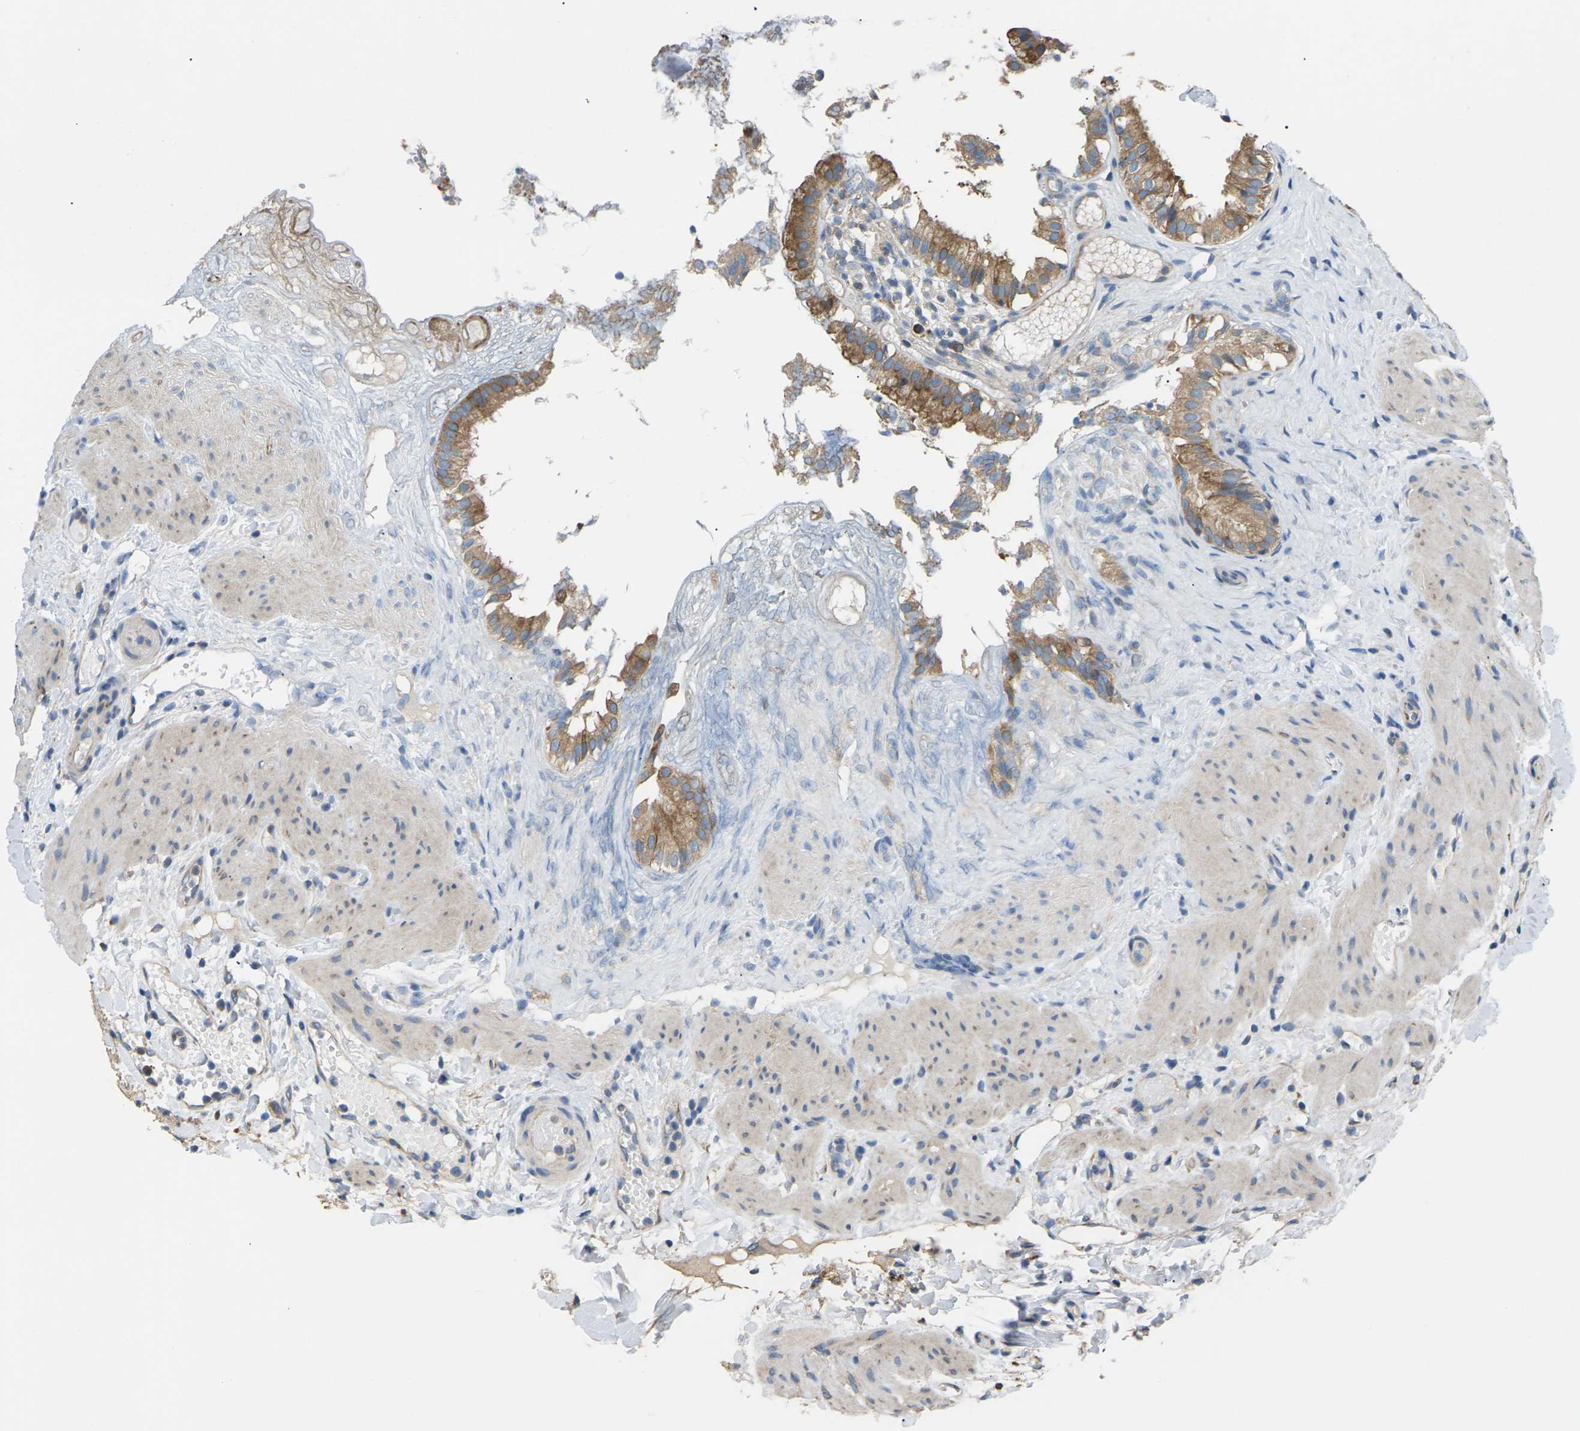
{"staining": {"intensity": "moderate", "quantity": ">75%", "location": "cytoplasmic/membranous"}, "tissue": "gallbladder", "cell_type": "Glandular cells", "image_type": "normal", "snomed": [{"axis": "morphology", "description": "Normal tissue, NOS"}, {"axis": "topography", "description": "Gallbladder"}], "caption": "Gallbladder was stained to show a protein in brown. There is medium levels of moderate cytoplasmic/membranous expression in approximately >75% of glandular cells. Nuclei are stained in blue.", "gene": "KLHDC8B", "patient": {"sex": "female", "age": 26}}